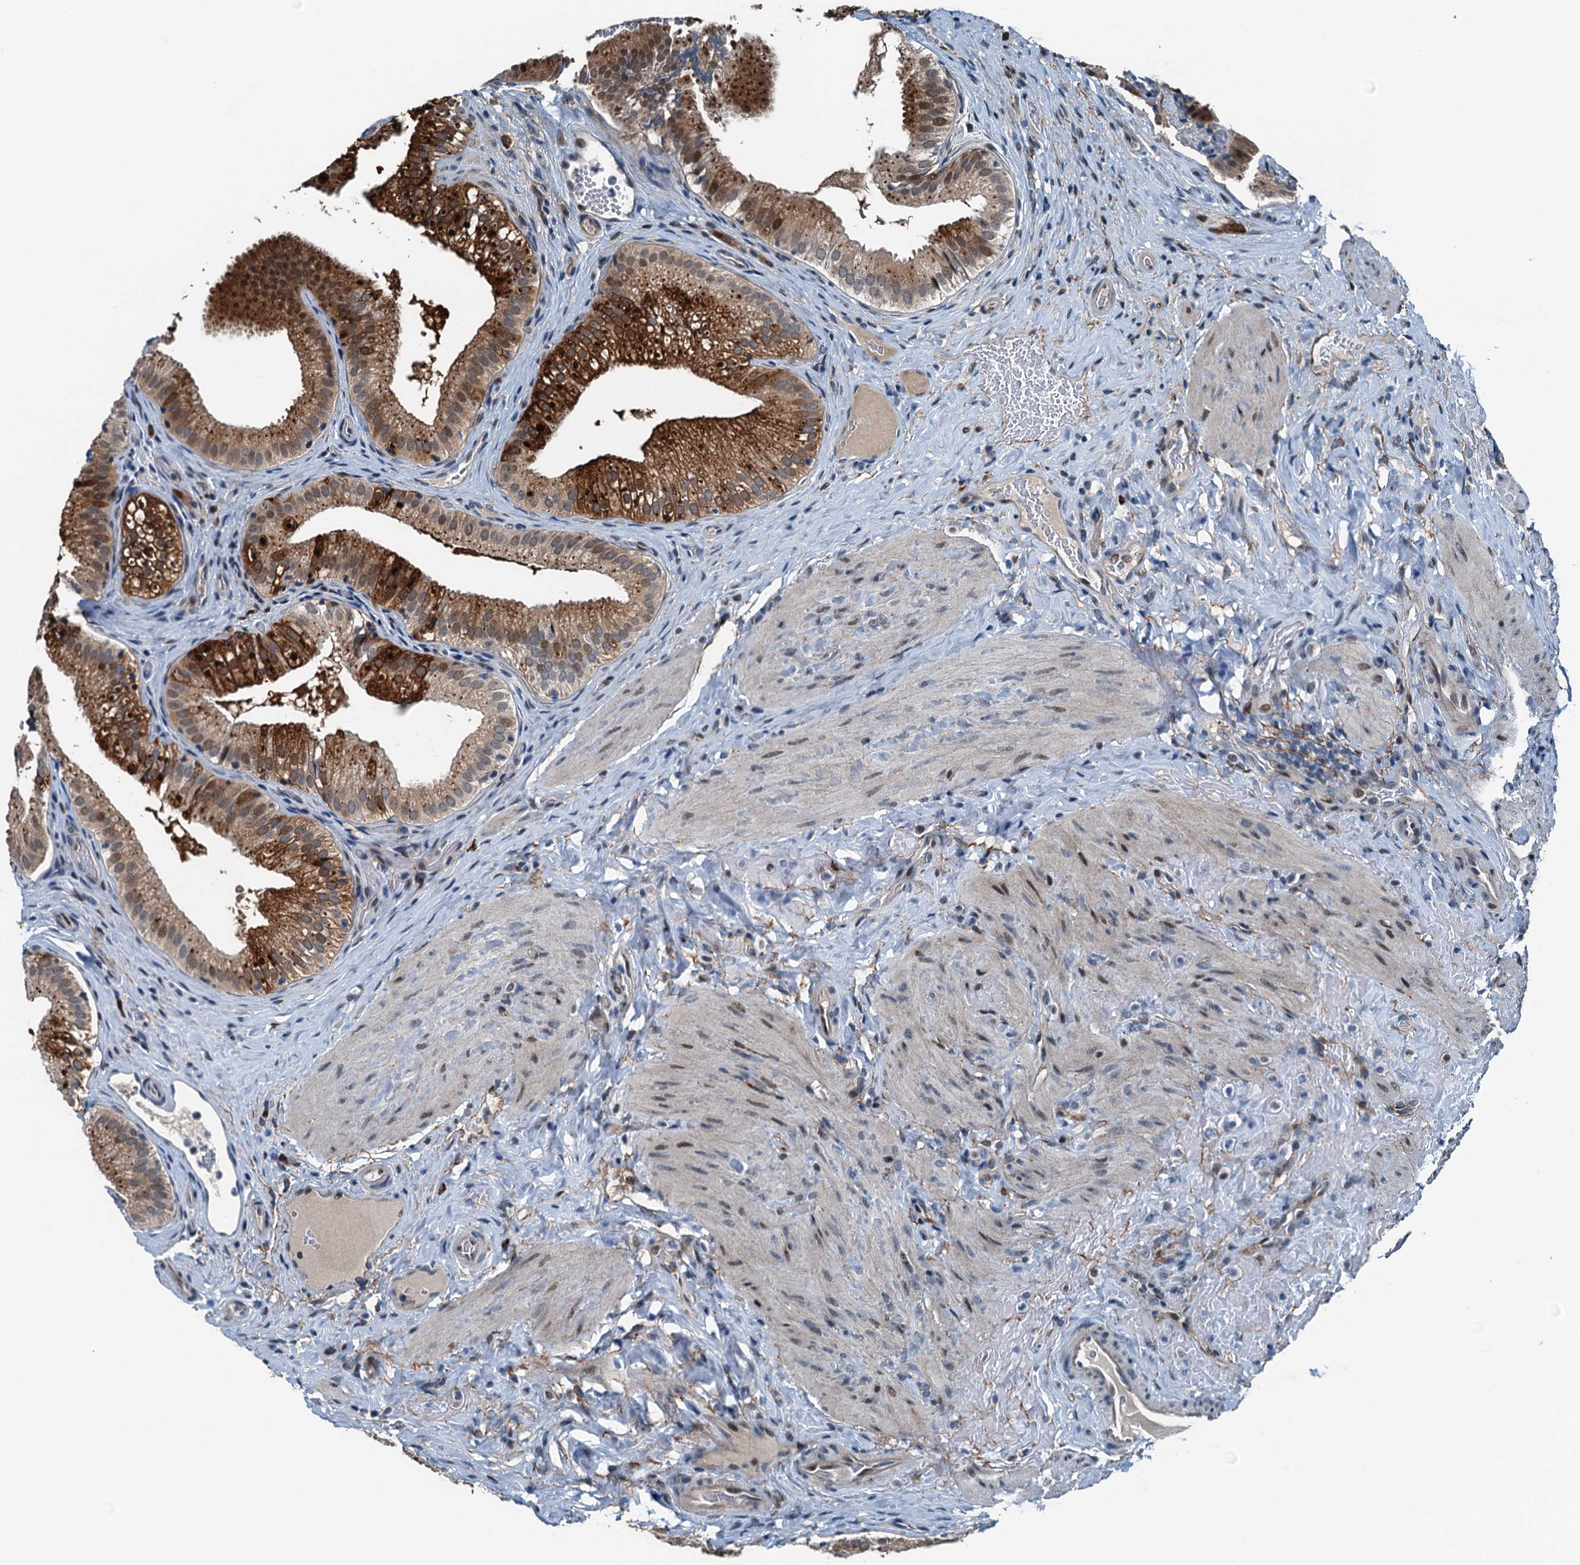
{"staining": {"intensity": "strong", "quantity": ">75%", "location": "cytoplasmic/membranous,nuclear"}, "tissue": "gallbladder", "cell_type": "Glandular cells", "image_type": "normal", "snomed": [{"axis": "morphology", "description": "Normal tissue, NOS"}, {"axis": "topography", "description": "Gallbladder"}], "caption": "Protein analysis of normal gallbladder exhibits strong cytoplasmic/membranous,nuclear positivity in about >75% of glandular cells. (Stains: DAB (3,3'-diaminobenzidine) in brown, nuclei in blue, Microscopy: brightfield microscopy at high magnification).", "gene": "TAMALIN", "patient": {"sex": "female", "age": 30}}